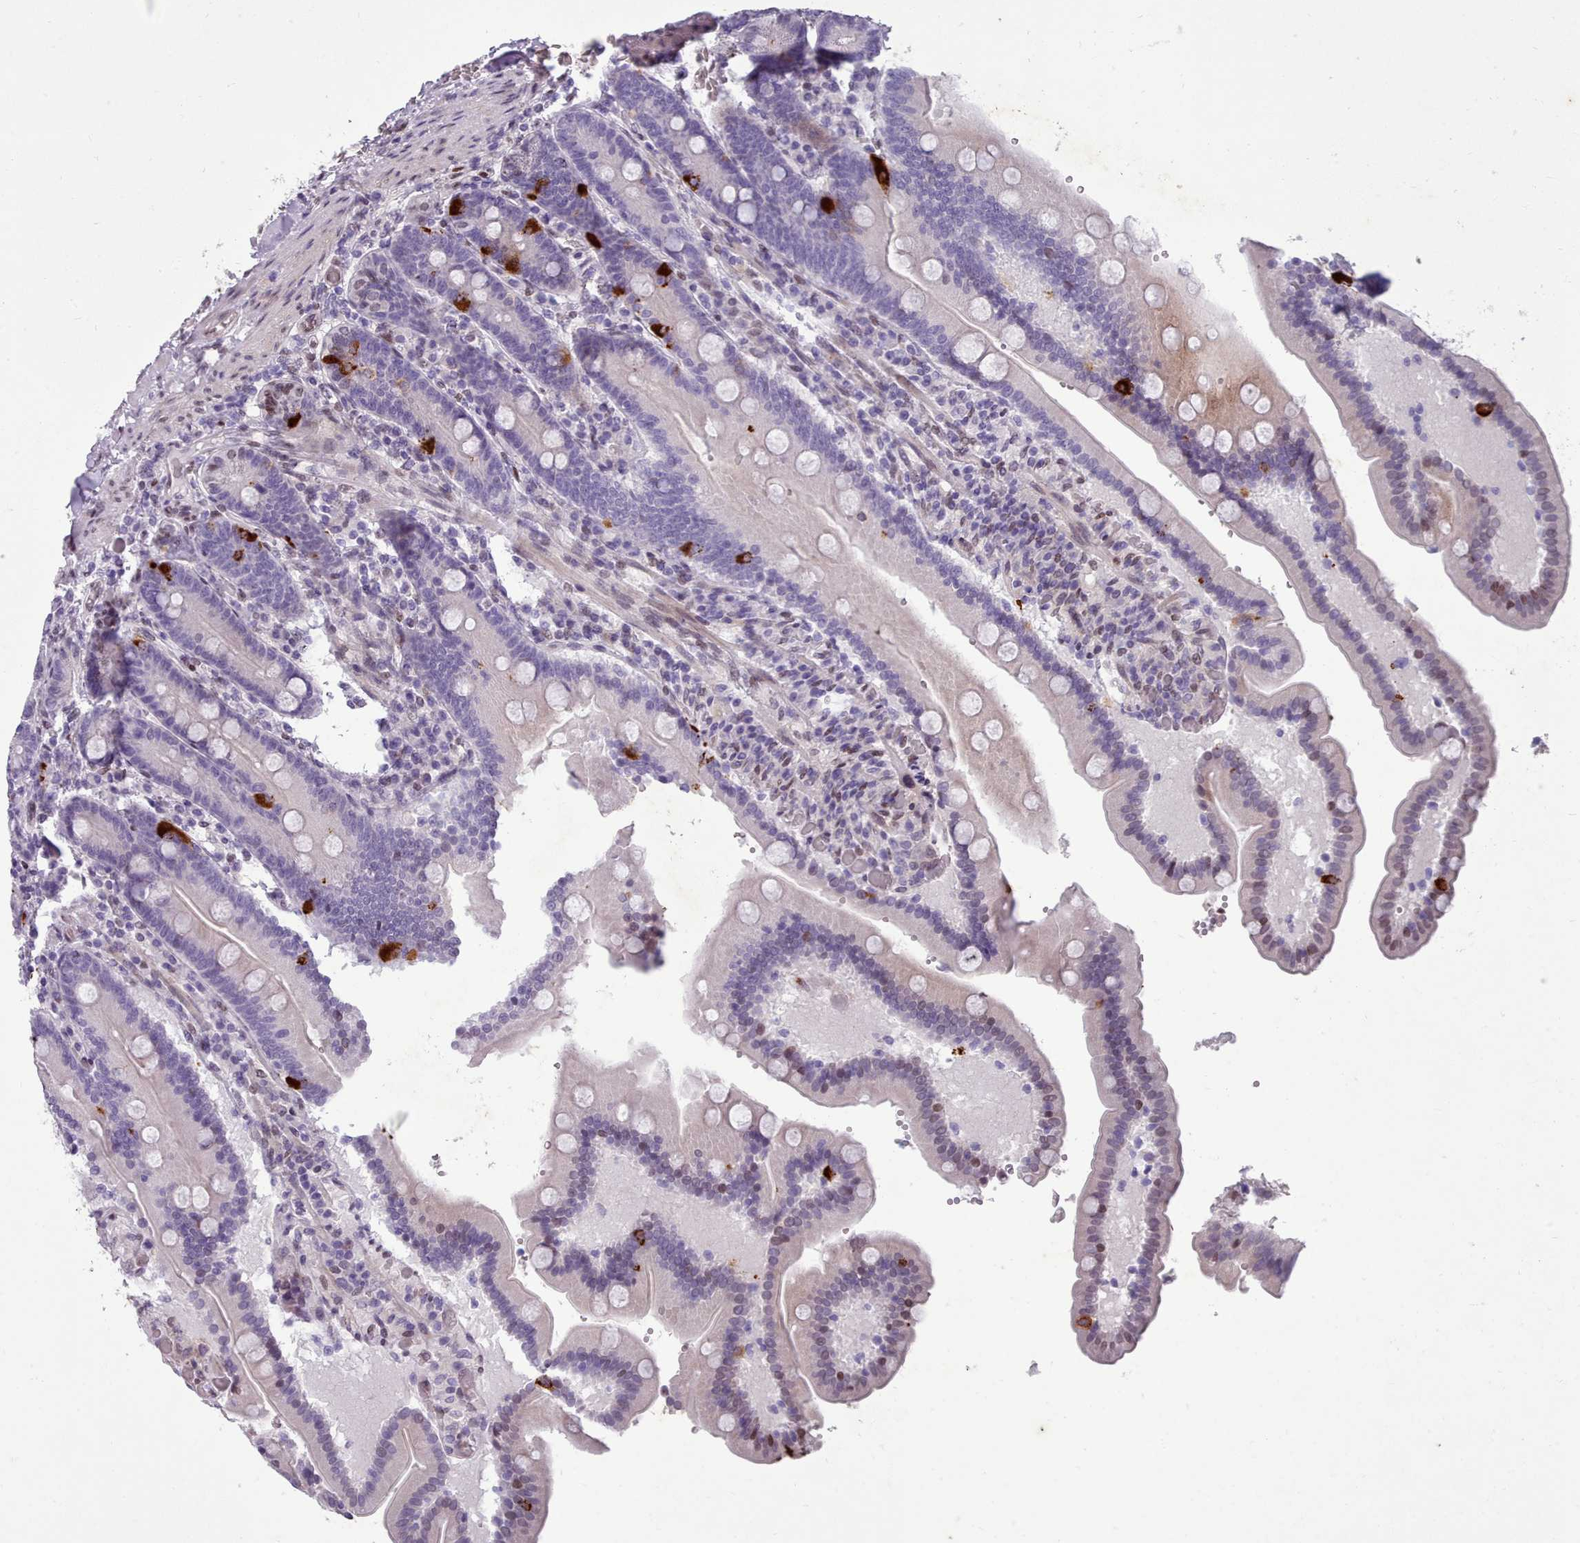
{"staining": {"intensity": "strong", "quantity": "<25%", "location": "cytoplasmic/membranous"}, "tissue": "duodenum", "cell_type": "Glandular cells", "image_type": "normal", "snomed": [{"axis": "morphology", "description": "Normal tissue, NOS"}, {"axis": "topography", "description": "Duodenum"}], "caption": "Immunohistochemistry photomicrograph of unremarkable duodenum: duodenum stained using immunohistochemistry (IHC) exhibits medium levels of strong protein expression localized specifically in the cytoplasmic/membranous of glandular cells, appearing as a cytoplasmic/membranous brown color.", "gene": "KCNT2", "patient": {"sex": "female", "age": 62}}